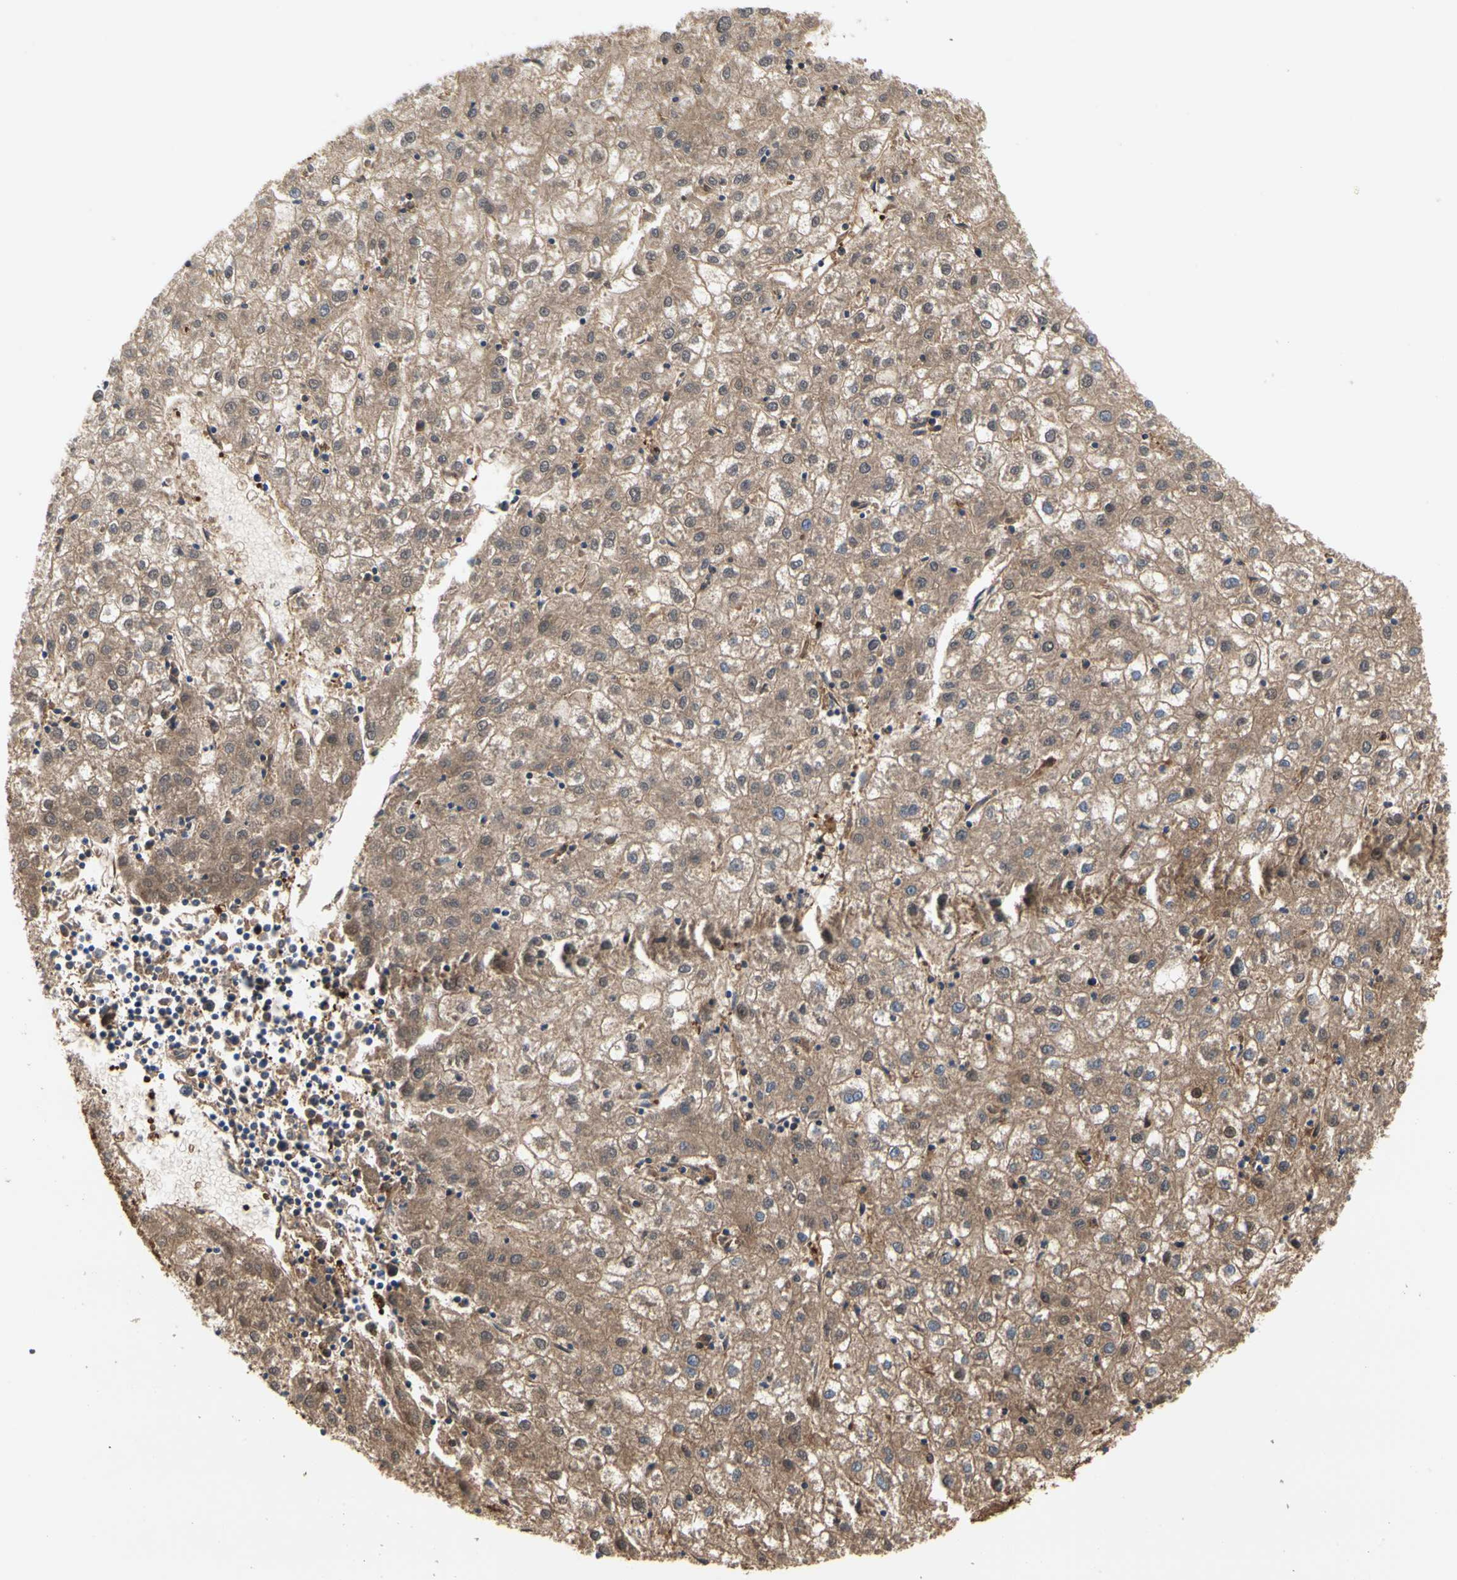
{"staining": {"intensity": "moderate", "quantity": ">75%", "location": "cytoplasmic/membranous"}, "tissue": "liver cancer", "cell_type": "Tumor cells", "image_type": "cancer", "snomed": [{"axis": "morphology", "description": "Carcinoma, Hepatocellular, NOS"}, {"axis": "topography", "description": "Liver"}], "caption": "There is medium levels of moderate cytoplasmic/membranous staining in tumor cells of hepatocellular carcinoma (liver), as demonstrated by immunohistochemical staining (brown color).", "gene": "C3orf52", "patient": {"sex": "male", "age": 72}}